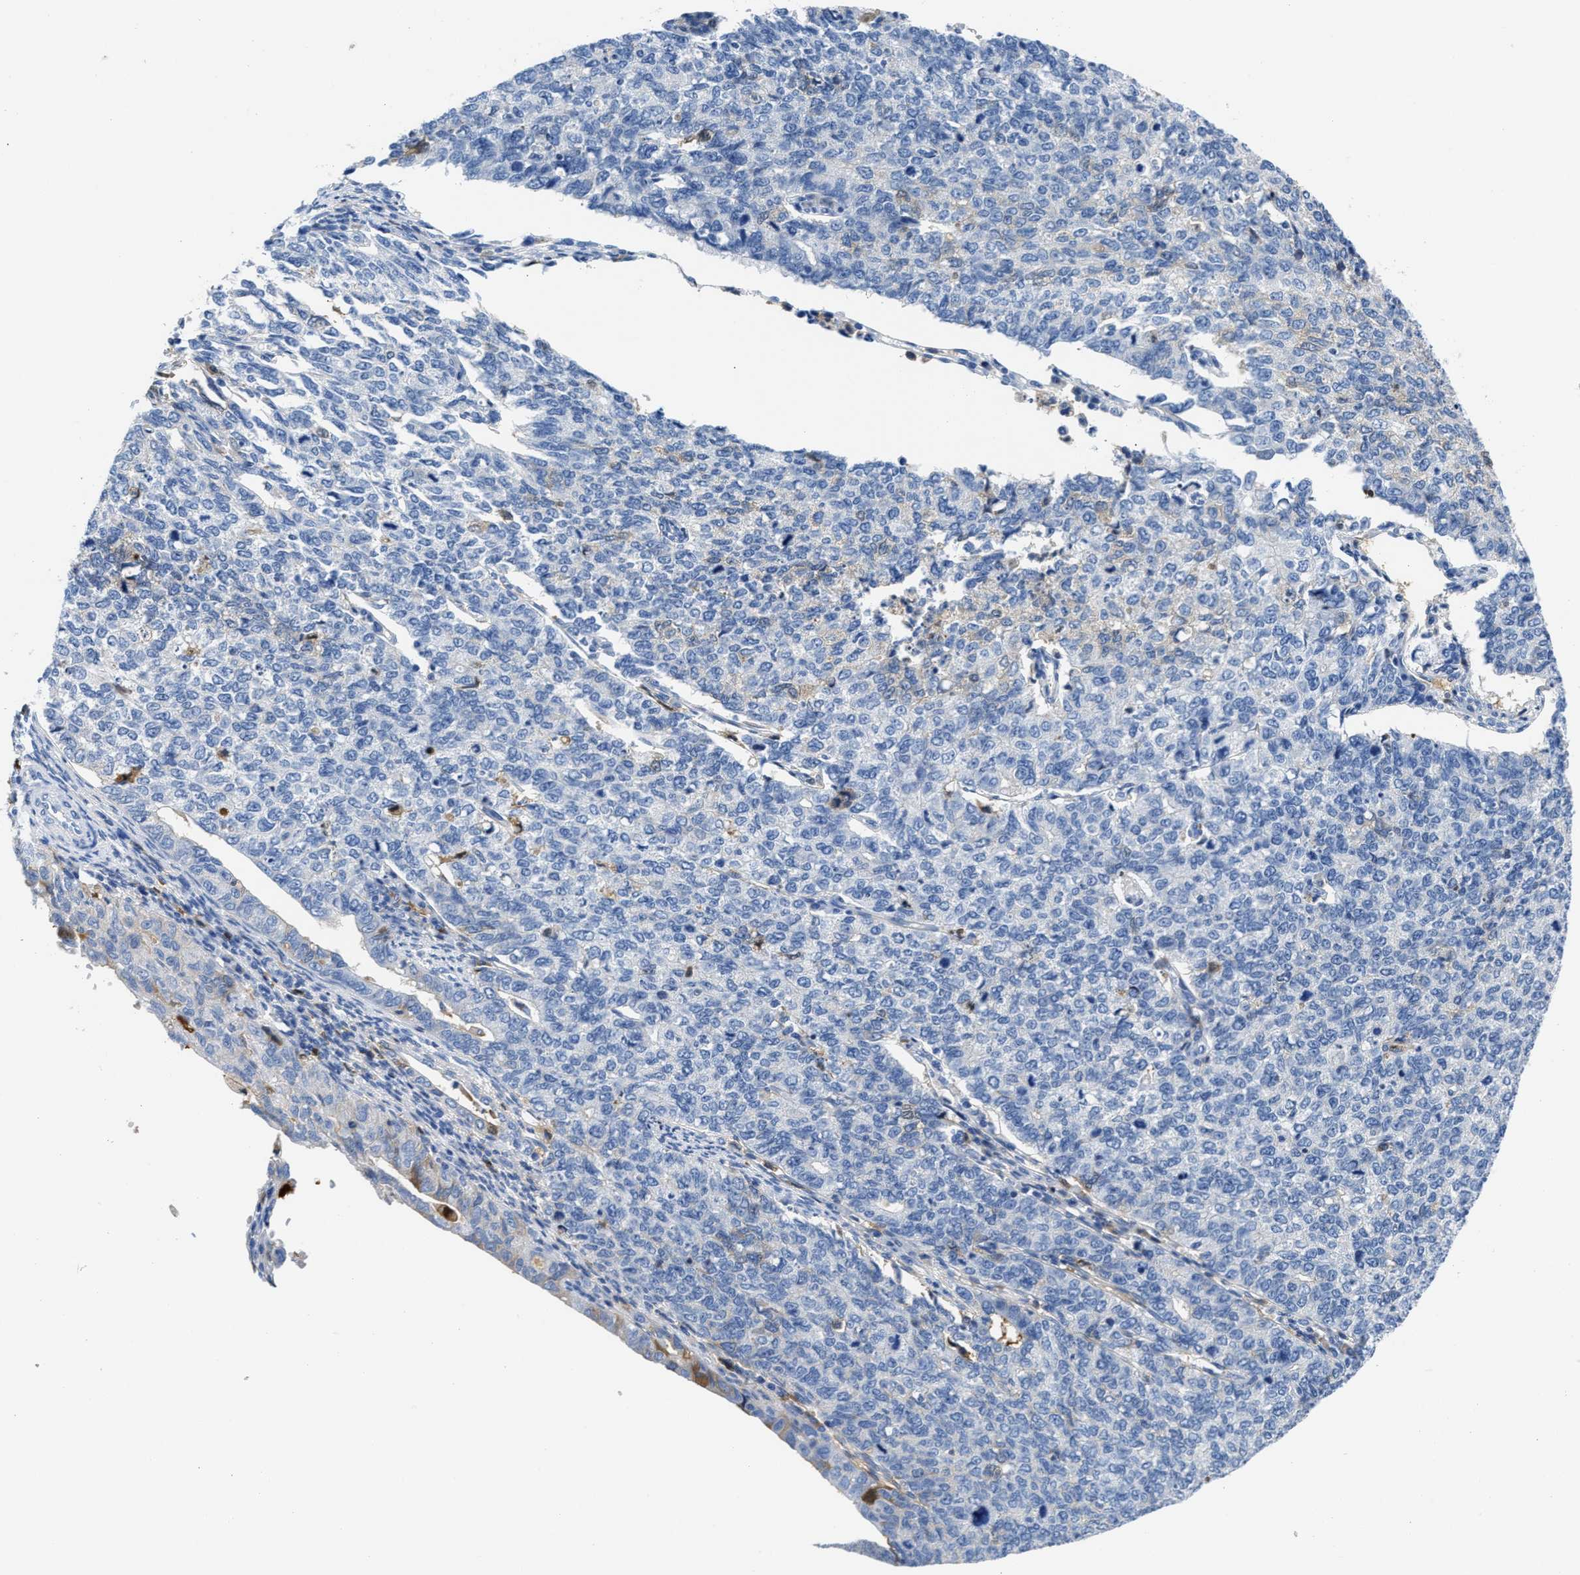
{"staining": {"intensity": "weak", "quantity": "<25%", "location": "cytoplasmic/membranous"}, "tissue": "cervical cancer", "cell_type": "Tumor cells", "image_type": "cancer", "snomed": [{"axis": "morphology", "description": "Squamous cell carcinoma, NOS"}, {"axis": "topography", "description": "Cervix"}], "caption": "An IHC image of cervical cancer is shown. There is no staining in tumor cells of cervical cancer.", "gene": "GC", "patient": {"sex": "female", "age": 63}}